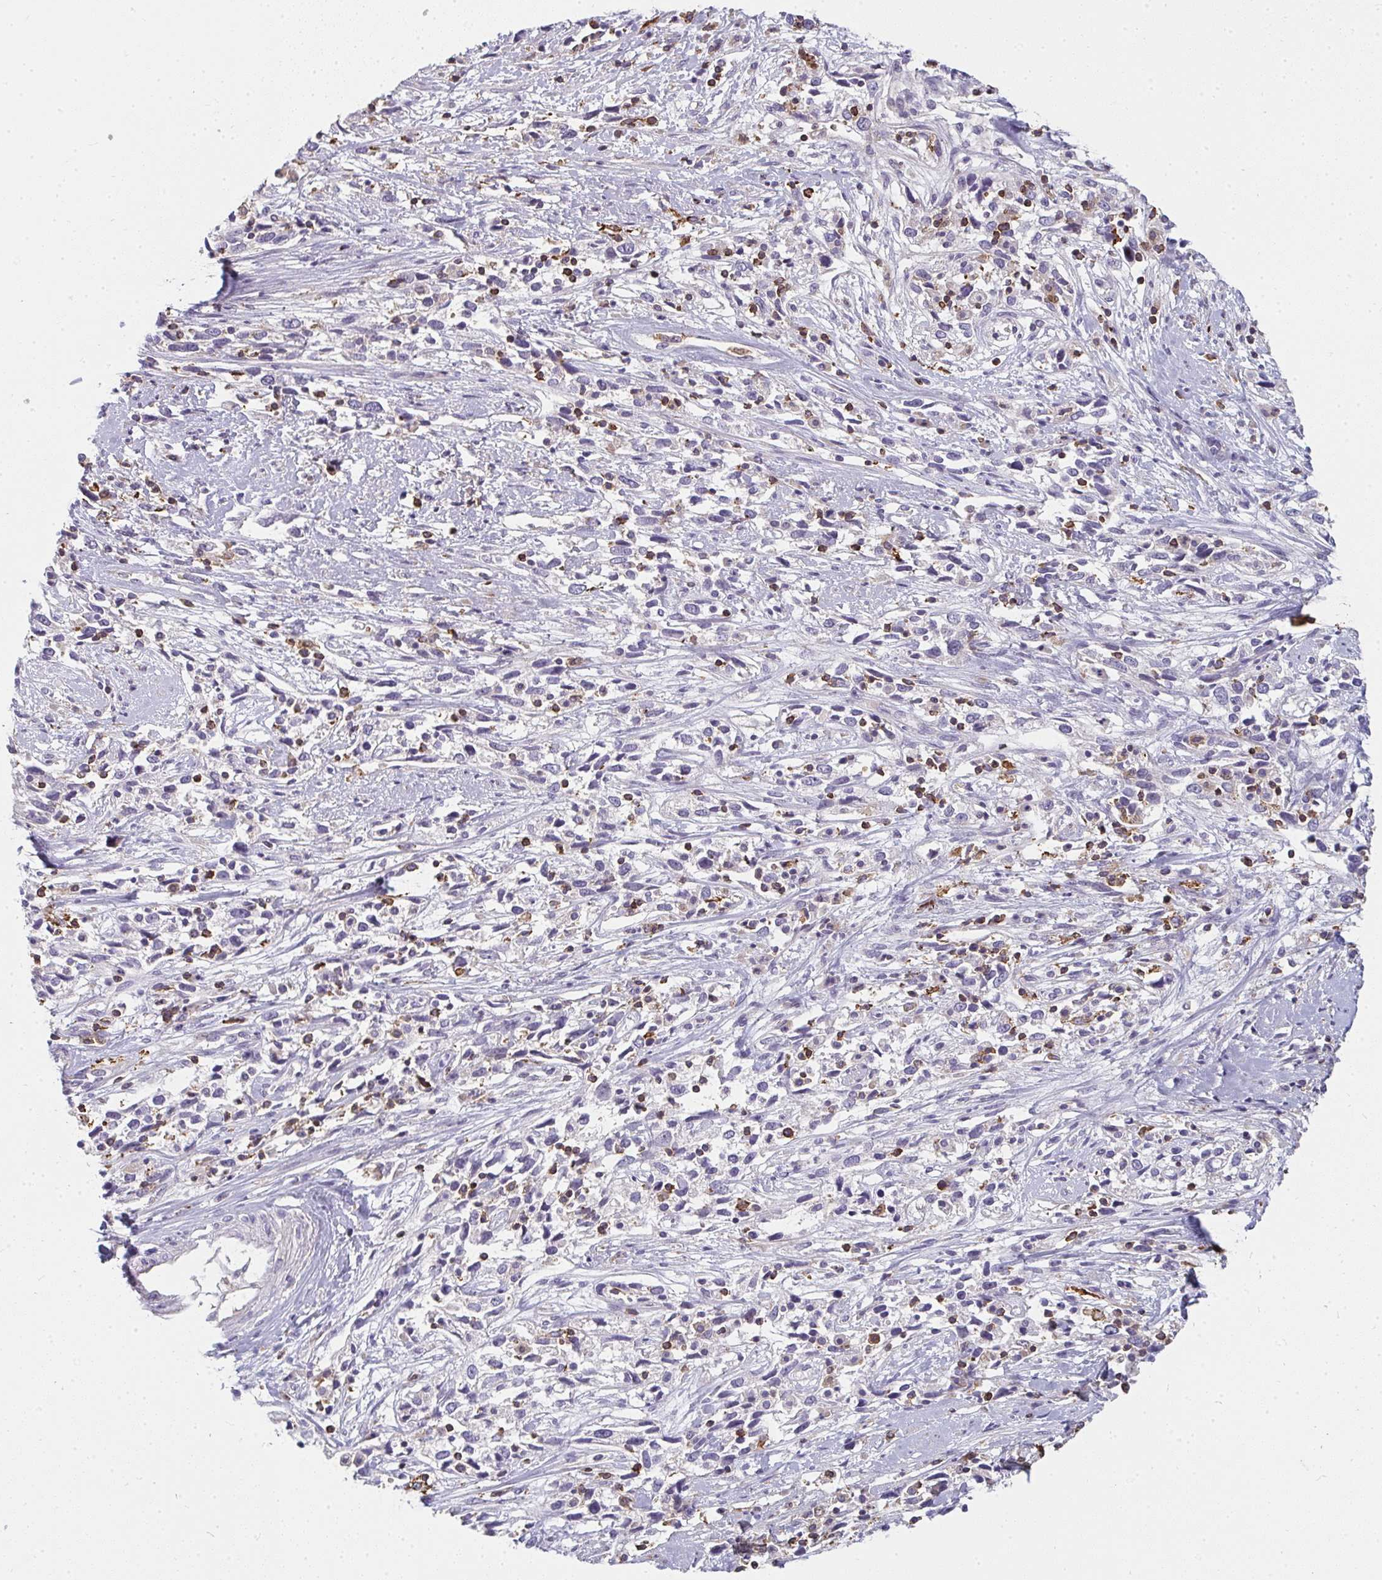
{"staining": {"intensity": "negative", "quantity": "none", "location": "none"}, "tissue": "cervical cancer", "cell_type": "Tumor cells", "image_type": "cancer", "snomed": [{"axis": "morphology", "description": "Adenocarcinoma, NOS"}, {"axis": "topography", "description": "Cervix"}], "caption": "Immunohistochemical staining of cervical adenocarcinoma exhibits no significant positivity in tumor cells.", "gene": "CSF3R", "patient": {"sex": "female", "age": 40}}